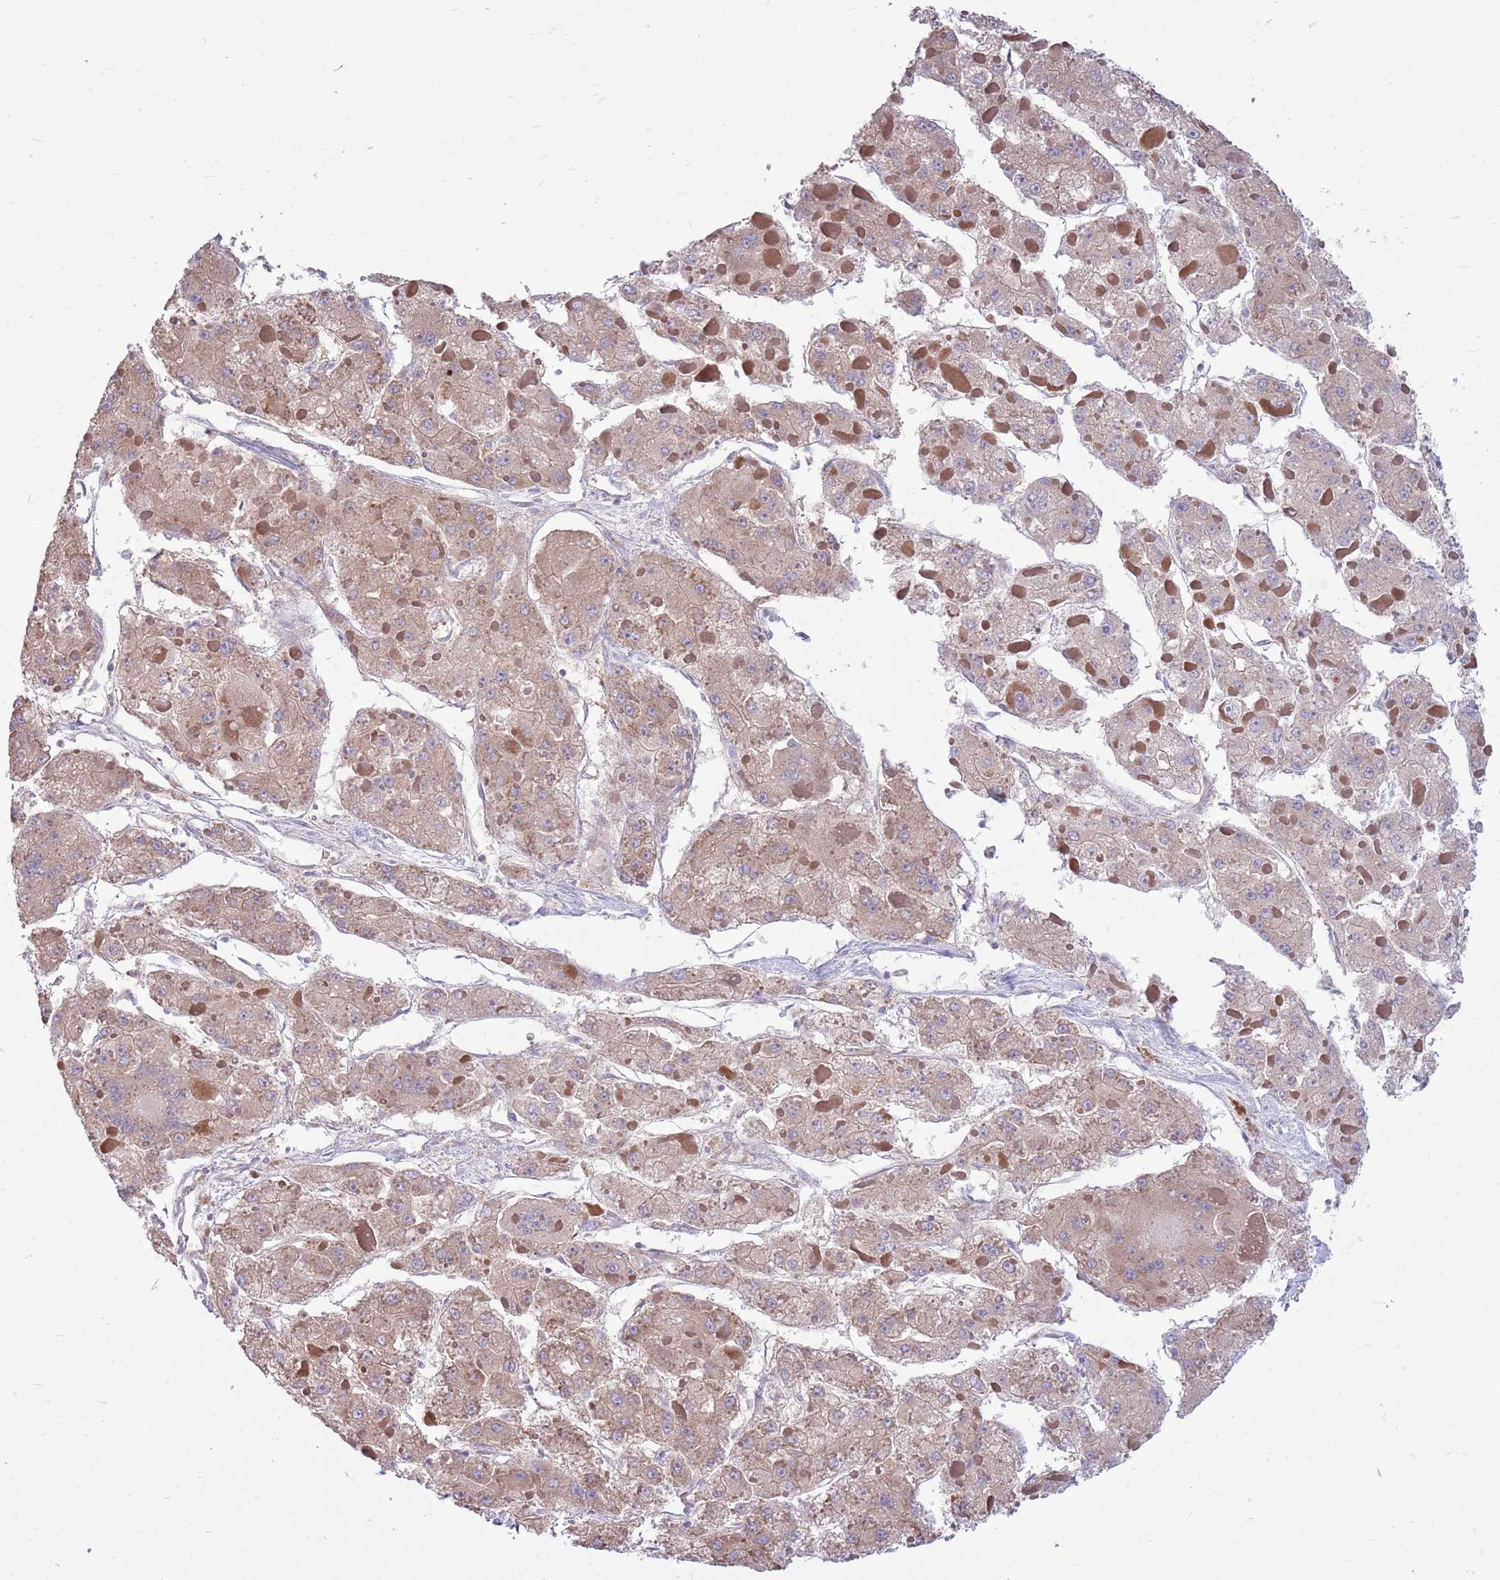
{"staining": {"intensity": "weak", "quantity": "25%-75%", "location": "cytoplasmic/membranous"}, "tissue": "liver cancer", "cell_type": "Tumor cells", "image_type": "cancer", "snomed": [{"axis": "morphology", "description": "Carcinoma, Hepatocellular, NOS"}, {"axis": "topography", "description": "Liver"}], "caption": "Immunohistochemistry (IHC) (DAB (3,3'-diaminobenzidine)) staining of human liver hepatocellular carcinoma exhibits weak cytoplasmic/membranous protein positivity in approximately 25%-75% of tumor cells.", "gene": "PPP1R27", "patient": {"sex": "female", "age": 73}}